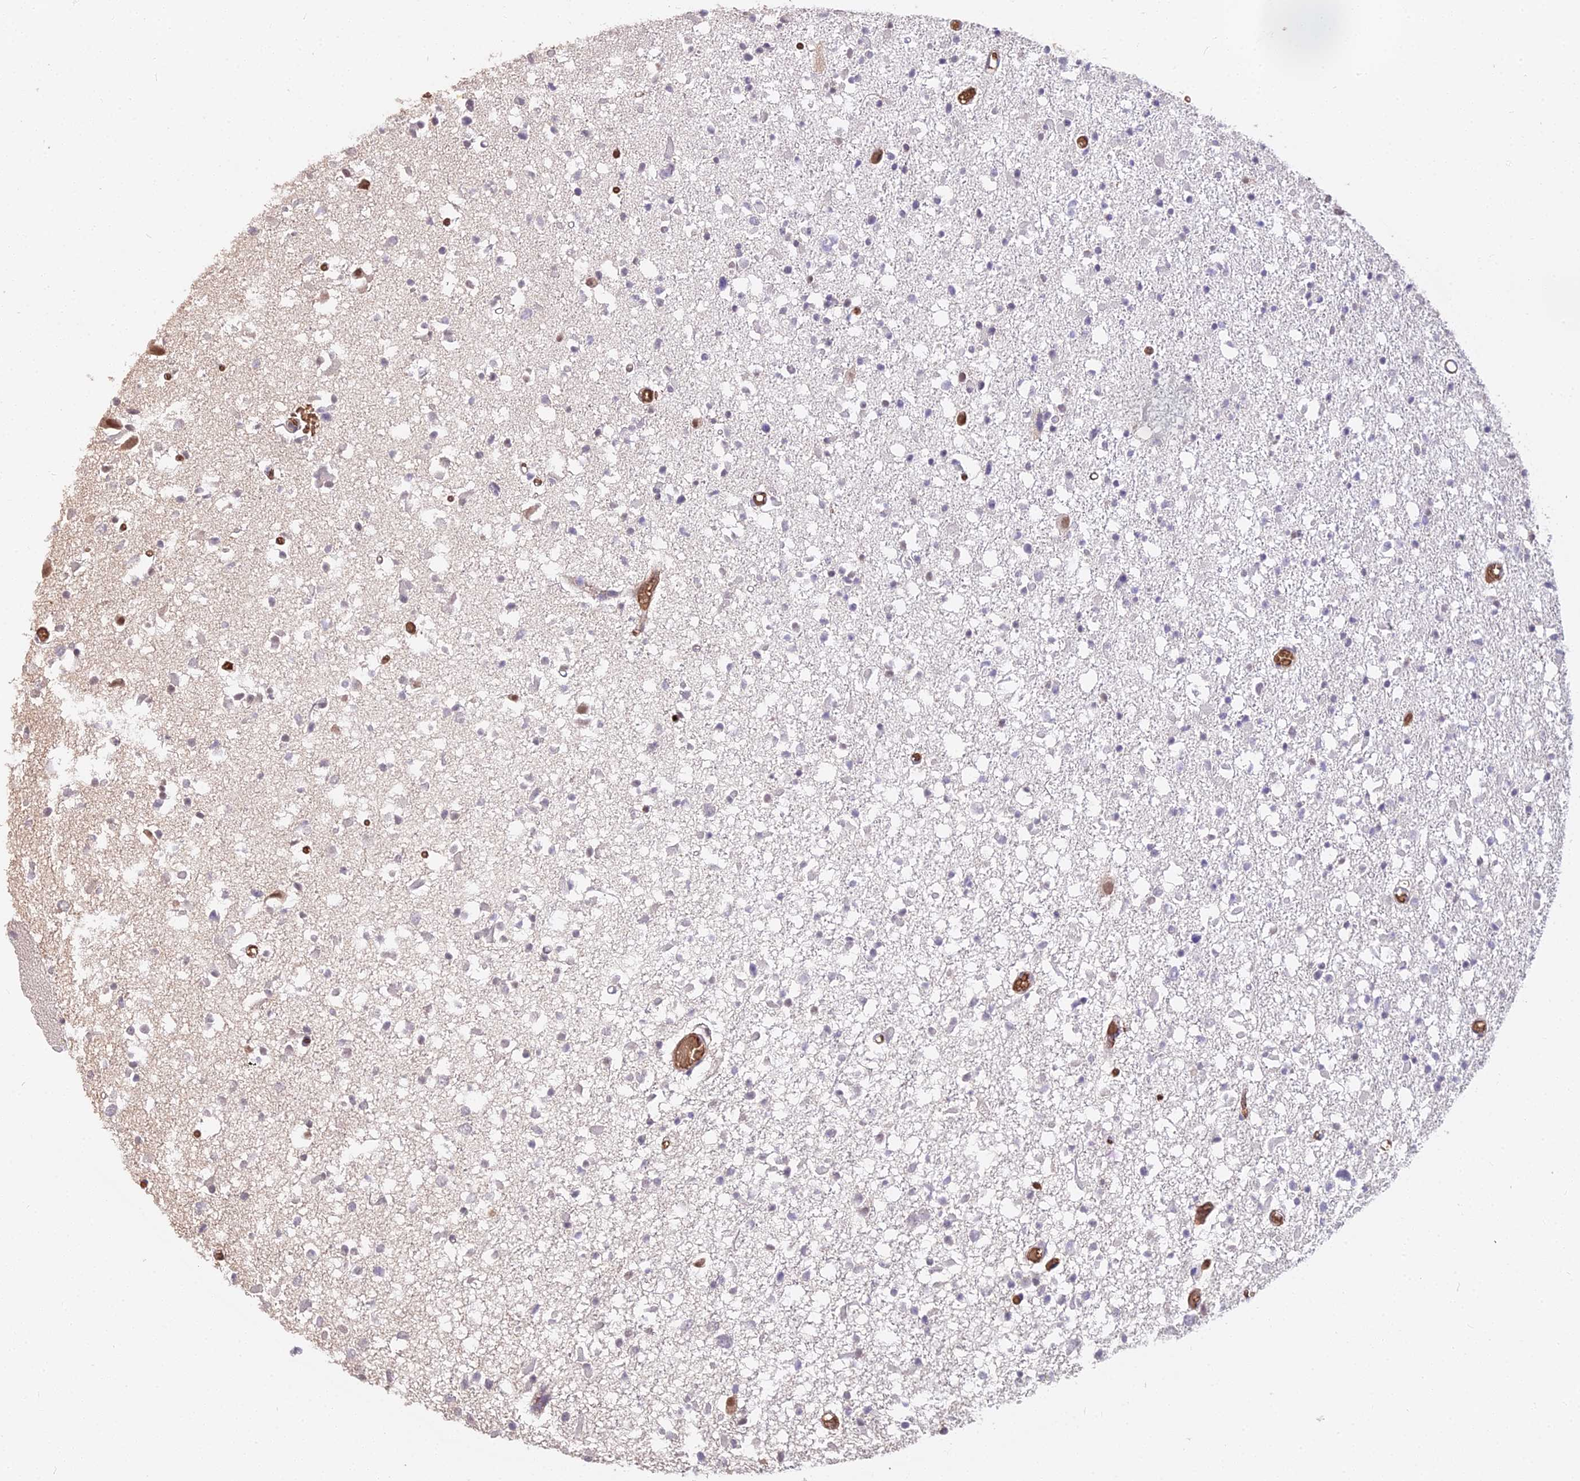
{"staining": {"intensity": "negative", "quantity": "none", "location": "none"}, "tissue": "glioma", "cell_type": "Tumor cells", "image_type": "cancer", "snomed": [{"axis": "morphology", "description": "Glioma, malignant, Low grade"}, {"axis": "topography", "description": "Brain"}], "caption": "This is an immunohistochemistry histopathology image of human malignant low-grade glioma. There is no positivity in tumor cells.", "gene": "ZDBF2", "patient": {"sex": "female", "age": 22}}